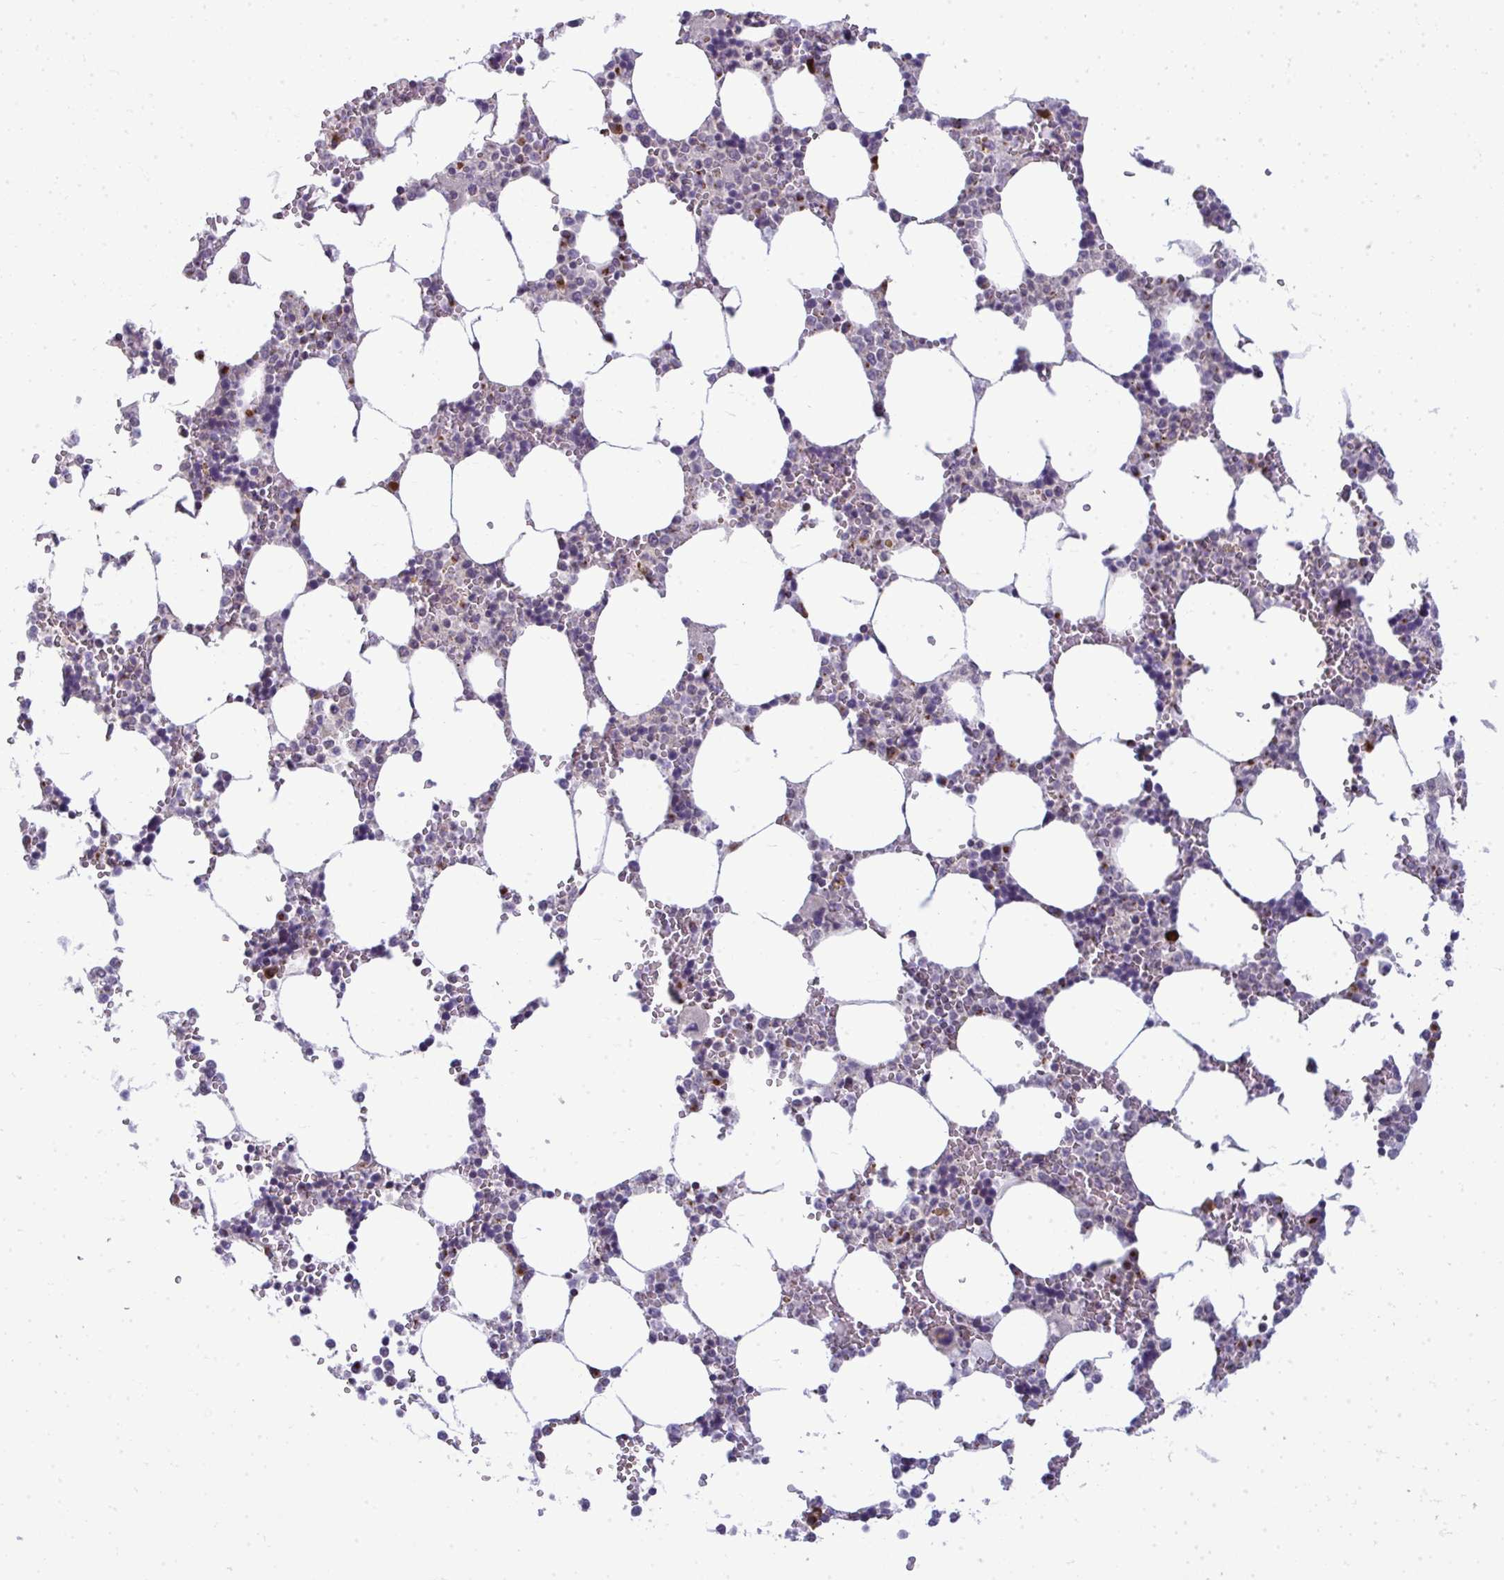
{"staining": {"intensity": "negative", "quantity": "none", "location": "none"}, "tissue": "bone marrow", "cell_type": "Hematopoietic cells", "image_type": "normal", "snomed": [{"axis": "morphology", "description": "Normal tissue, NOS"}, {"axis": "topography", "description": "Bone marrow"}], "caption": "This is an immunohistochemistry histopathology image of unremarkable bone marrow. There is no positivity in hematopoietic cells.", "gene": "DTX4", "patient": {"sex": "male", "age": 64}}